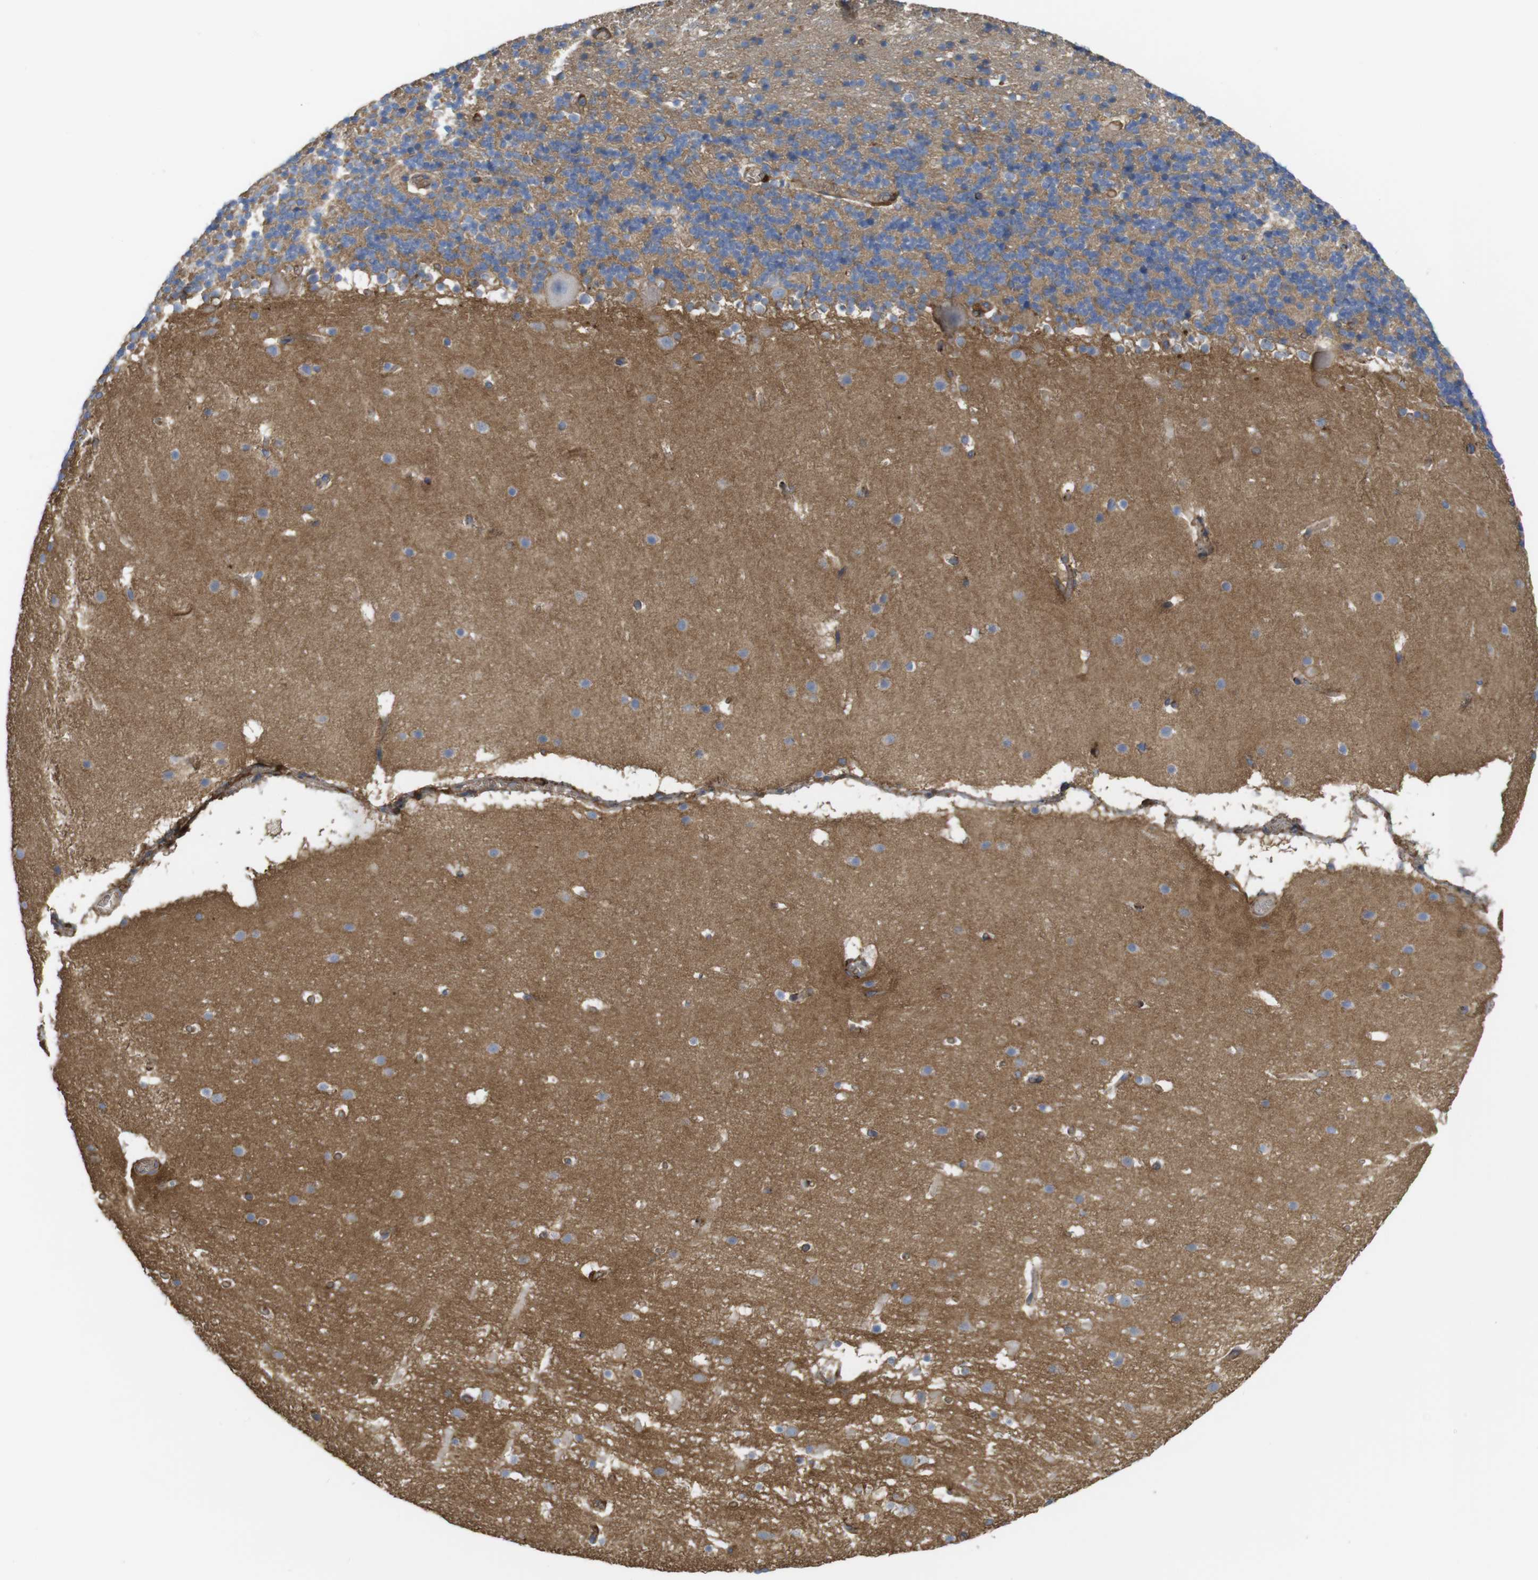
{"staining": {"intensity": "moderate", "quantity": ">75%", "location": "cytoplasmic/membranous"}, "tissue": "cerebellum", "cell_type": "Cells in granular layer", "image_type": "normal", "snomed": [{"axis": "morphology", "description": "Normal tissue, NOS"}, {"axis": "topography", "description": "Cerebellum"}], "caption": "Immunohistochemical staining of unremarkable cerebellum demonstrates medium levels of moderate cytoplasmic/membranous staining in approximately >75% of cells in granular layer. Using DAB (brown) and hematoxylin (blue) stains, captured at high magnification using brightfield microscopy.", "gene": "CYBRD1", "patient": {"sex": "male", "age": 45}}